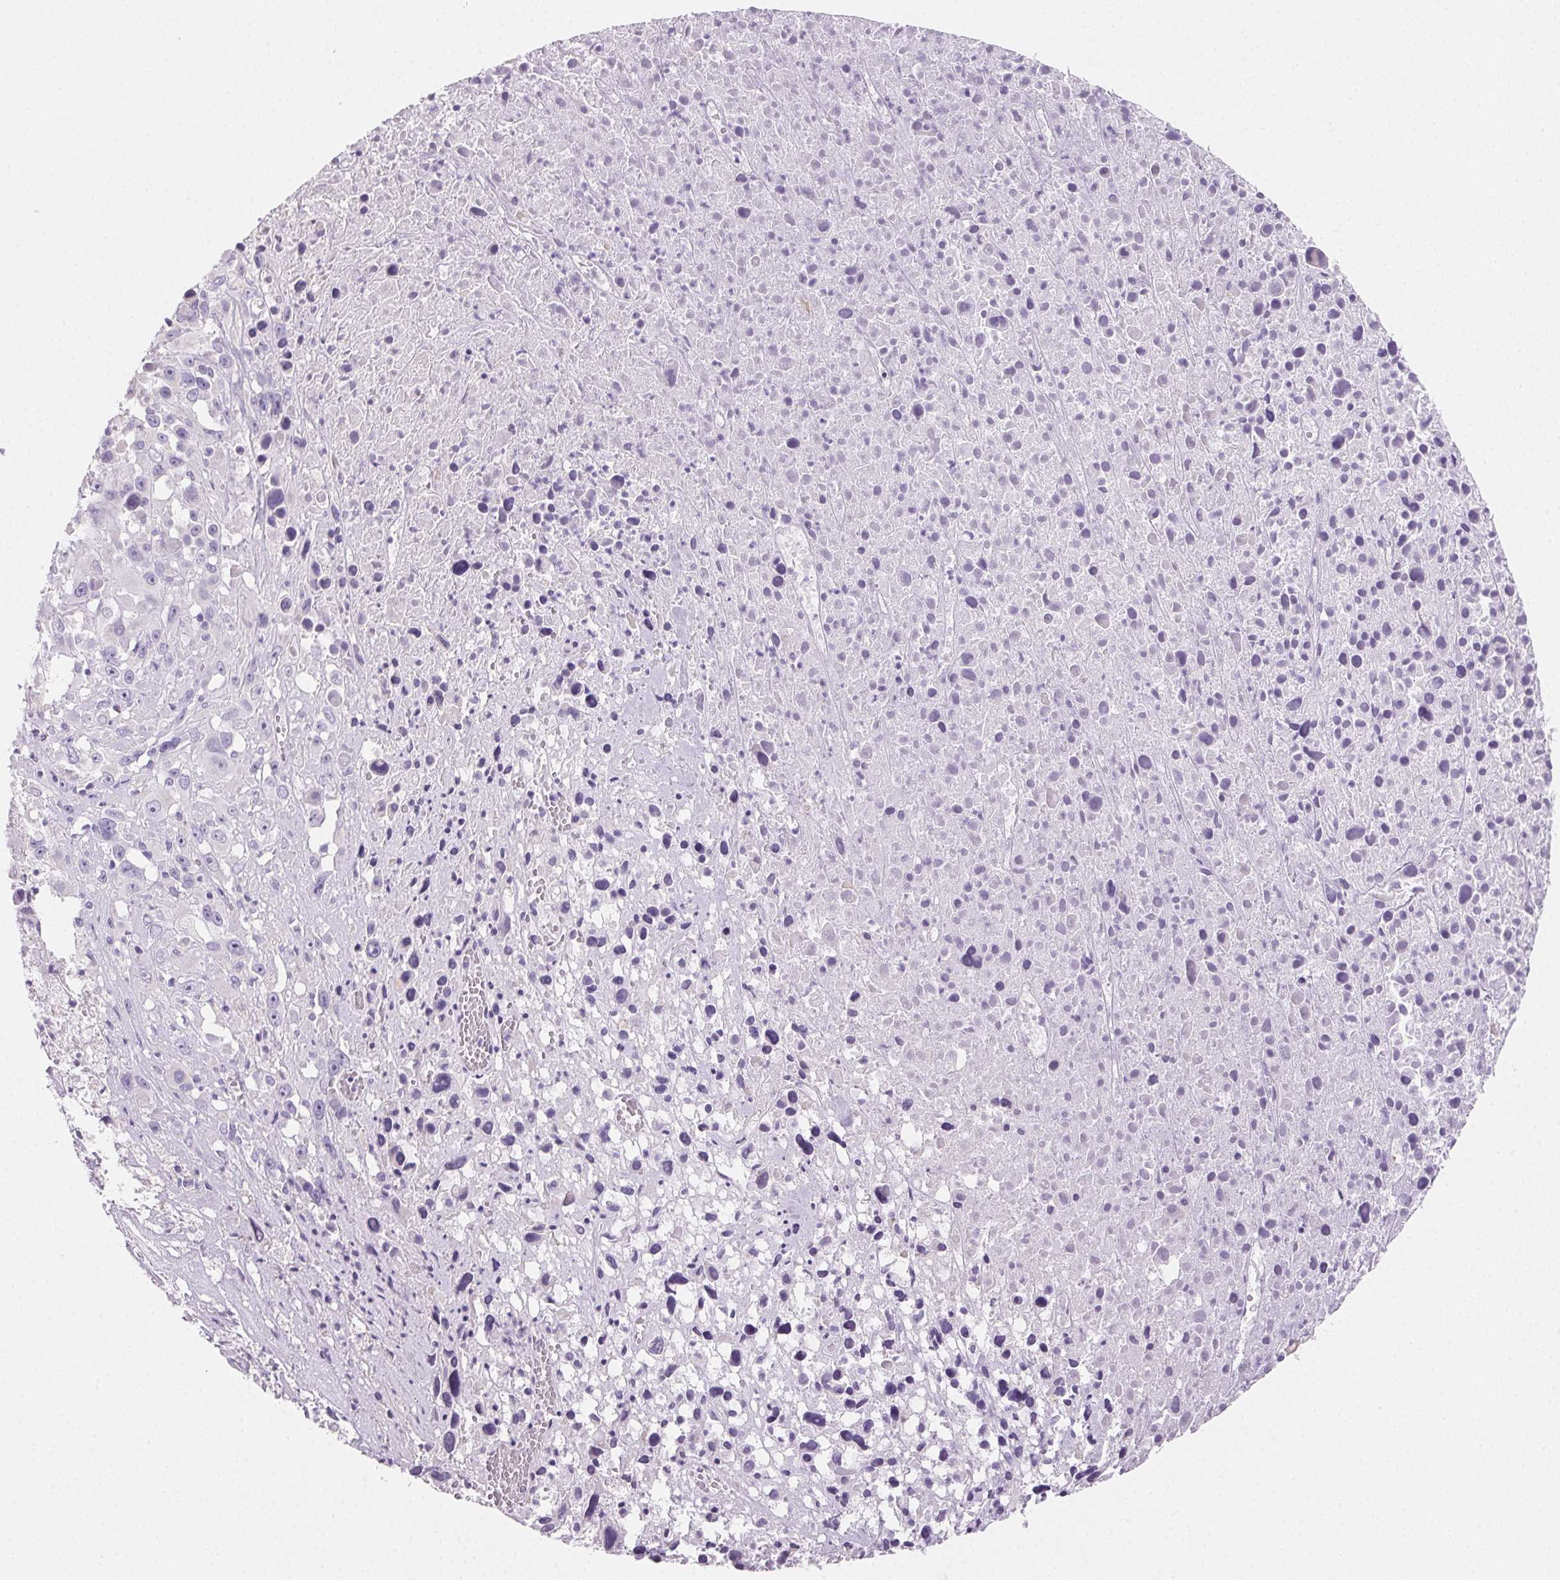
{"staining": {"intensity": "negative", "quantity": "none", "location": "none"}, "tissue": "melanoma", "cell_type": "Tumor cells", "image_type": "cancer", "snomed": [{"axis": "morphology", "description": "Malignant melanoma, Metastatic site"}, {"axis": "topography", "description": "Soft tissue"}], "caption": "Malignant melanoma (metastatic site) stained for a protein using immunohistochemistry (IHC) shows no staining tumor cells.", "gene": "PRSS3", "patient": {"sex": "male", "age": 50}}